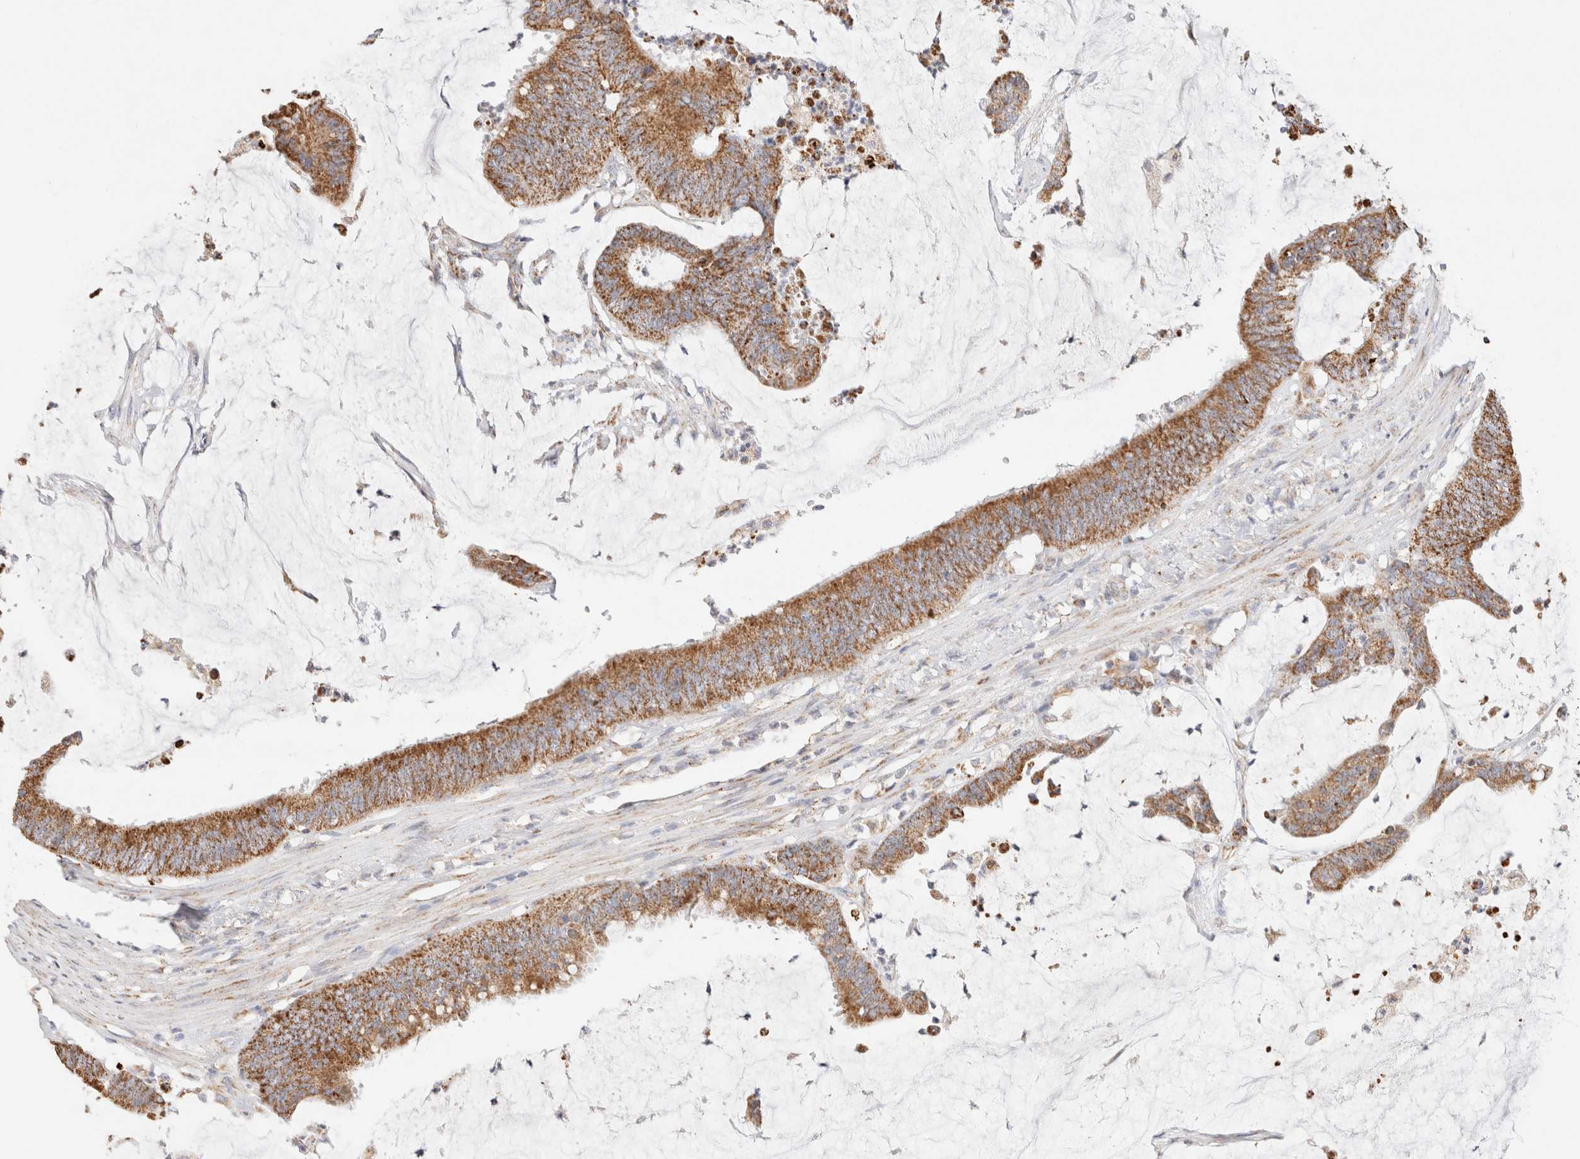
{"staining": {"intensity": "strong", "quantity": ">75%", "location": "cytoplasmic/membranous"}, "tissue": "colorectal cancer", "cell_type": "Tumor cells", "image_type": "cancer", "snomed": [{"axis": "morphology", "description": "Adenocarcinoma, NOS"}, {"axis": "topography", "description": "Rectum"}], "caption": "Approximately >75% of tumor cells in human colorectal cancer (adenocarcinoma) demonstrate strong cytoplasmic/membranous protein staining as visualized by brown immunohistochemical staining.", "gene": "PHB2", "patient": {"sex": "female", "age": 66}}